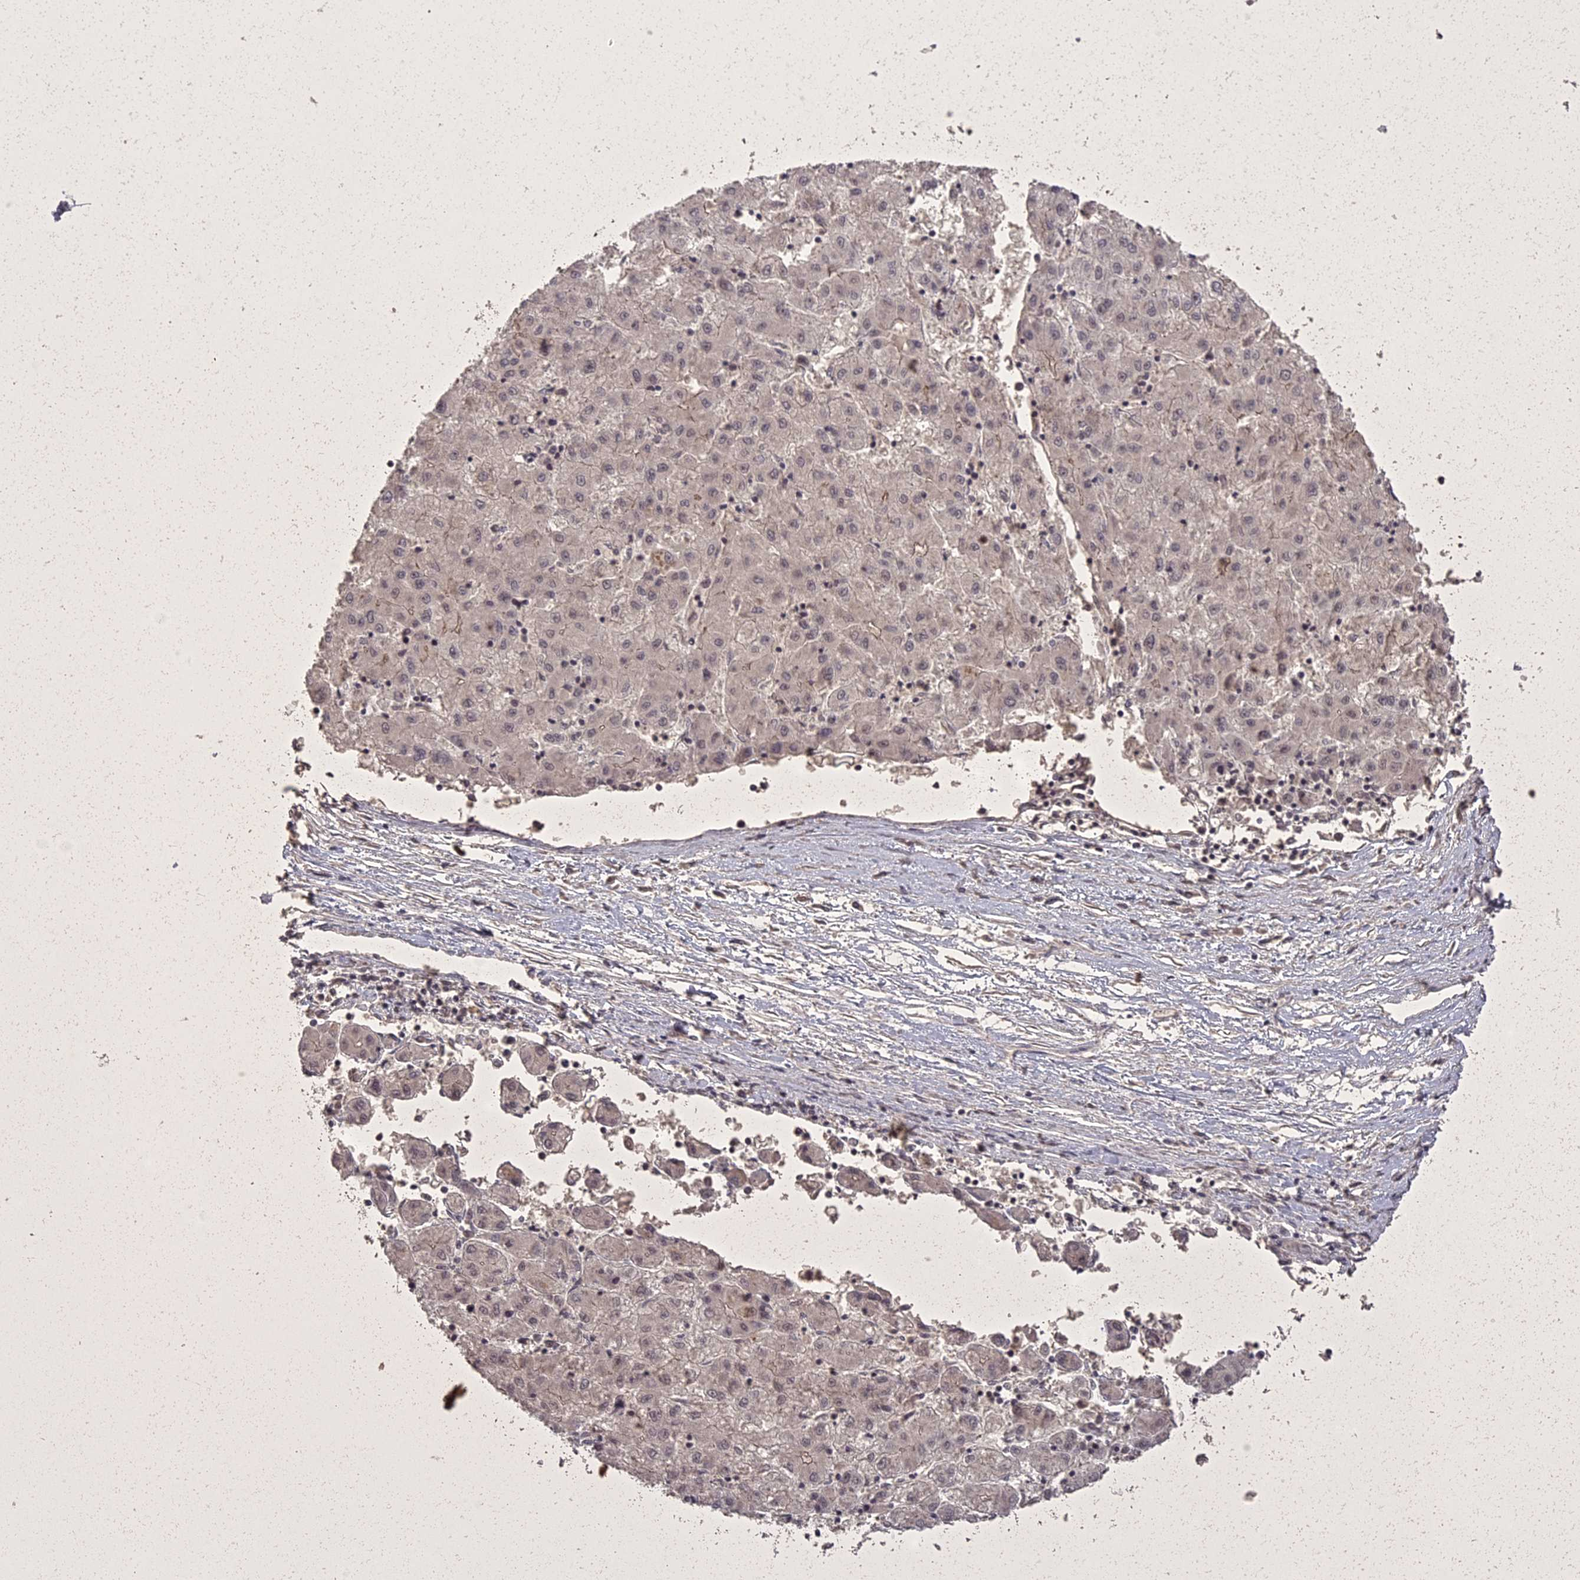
{"staining": {"intensity": "negative", "quantity": "none", "location": "none"}, "tissue": "liver cancer", "cell_type": "Tumor cells", "image_type": "cancer", "snomed": [{"axis": "morphology", "description": "Carcinoma, Hepatocellular, NOS"}, {"axis": "topography", "description": "Liver"}], "caption": "Immunohistochemistry (IHC) histopathology image of neoplastic tissue: liver cancer (hepatocellular carcinoma) stained with DAB (3,3'-diaminobenzidine) exhibits no significant protein positivity in tumor cells. The staining is performed using DAB brown chromogen with nuclei counter-stained in using hematoxylin.", "gene": "ING5", "patient": {"sex": "male", "age": 72}}